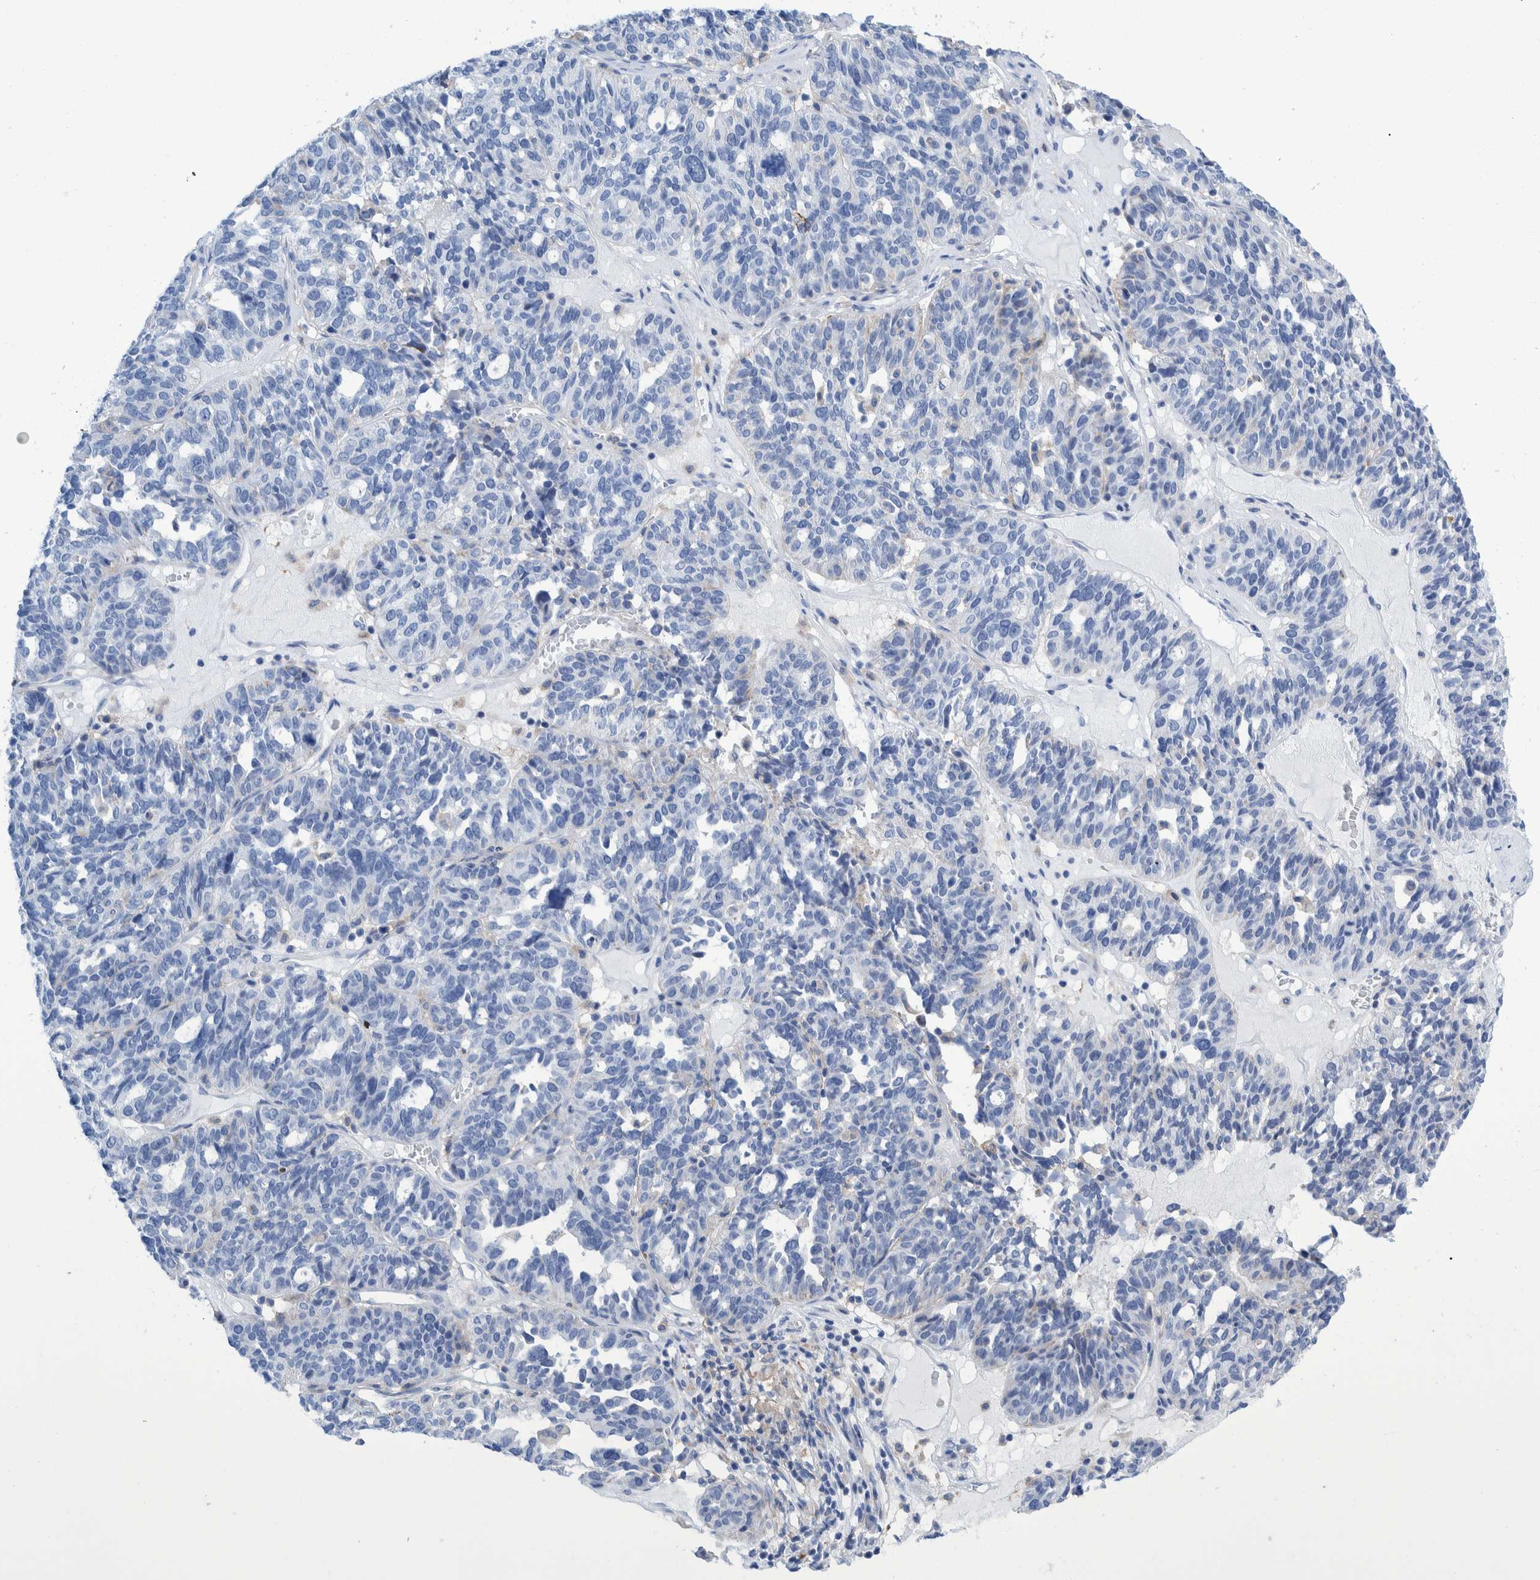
{"staining": {"intensity": "negative", "quantity": "none", "location": "none"}, "tissue": "ovarian cancer", "cell_type": "Tumor cells", "image_type": "cancer", "snomed": [{"axis": "morphology", "description": "Cystadenocarcinoma, serous, NOS"}, {"axis": "topography", "description": "Ovary"}], "caption": "Tumor cells show no significant protein expression in ovarian cancer (serous cystadenocarcinoma).", "gene": "KRT14", "patient": {"sex": "female", "age": 59}}